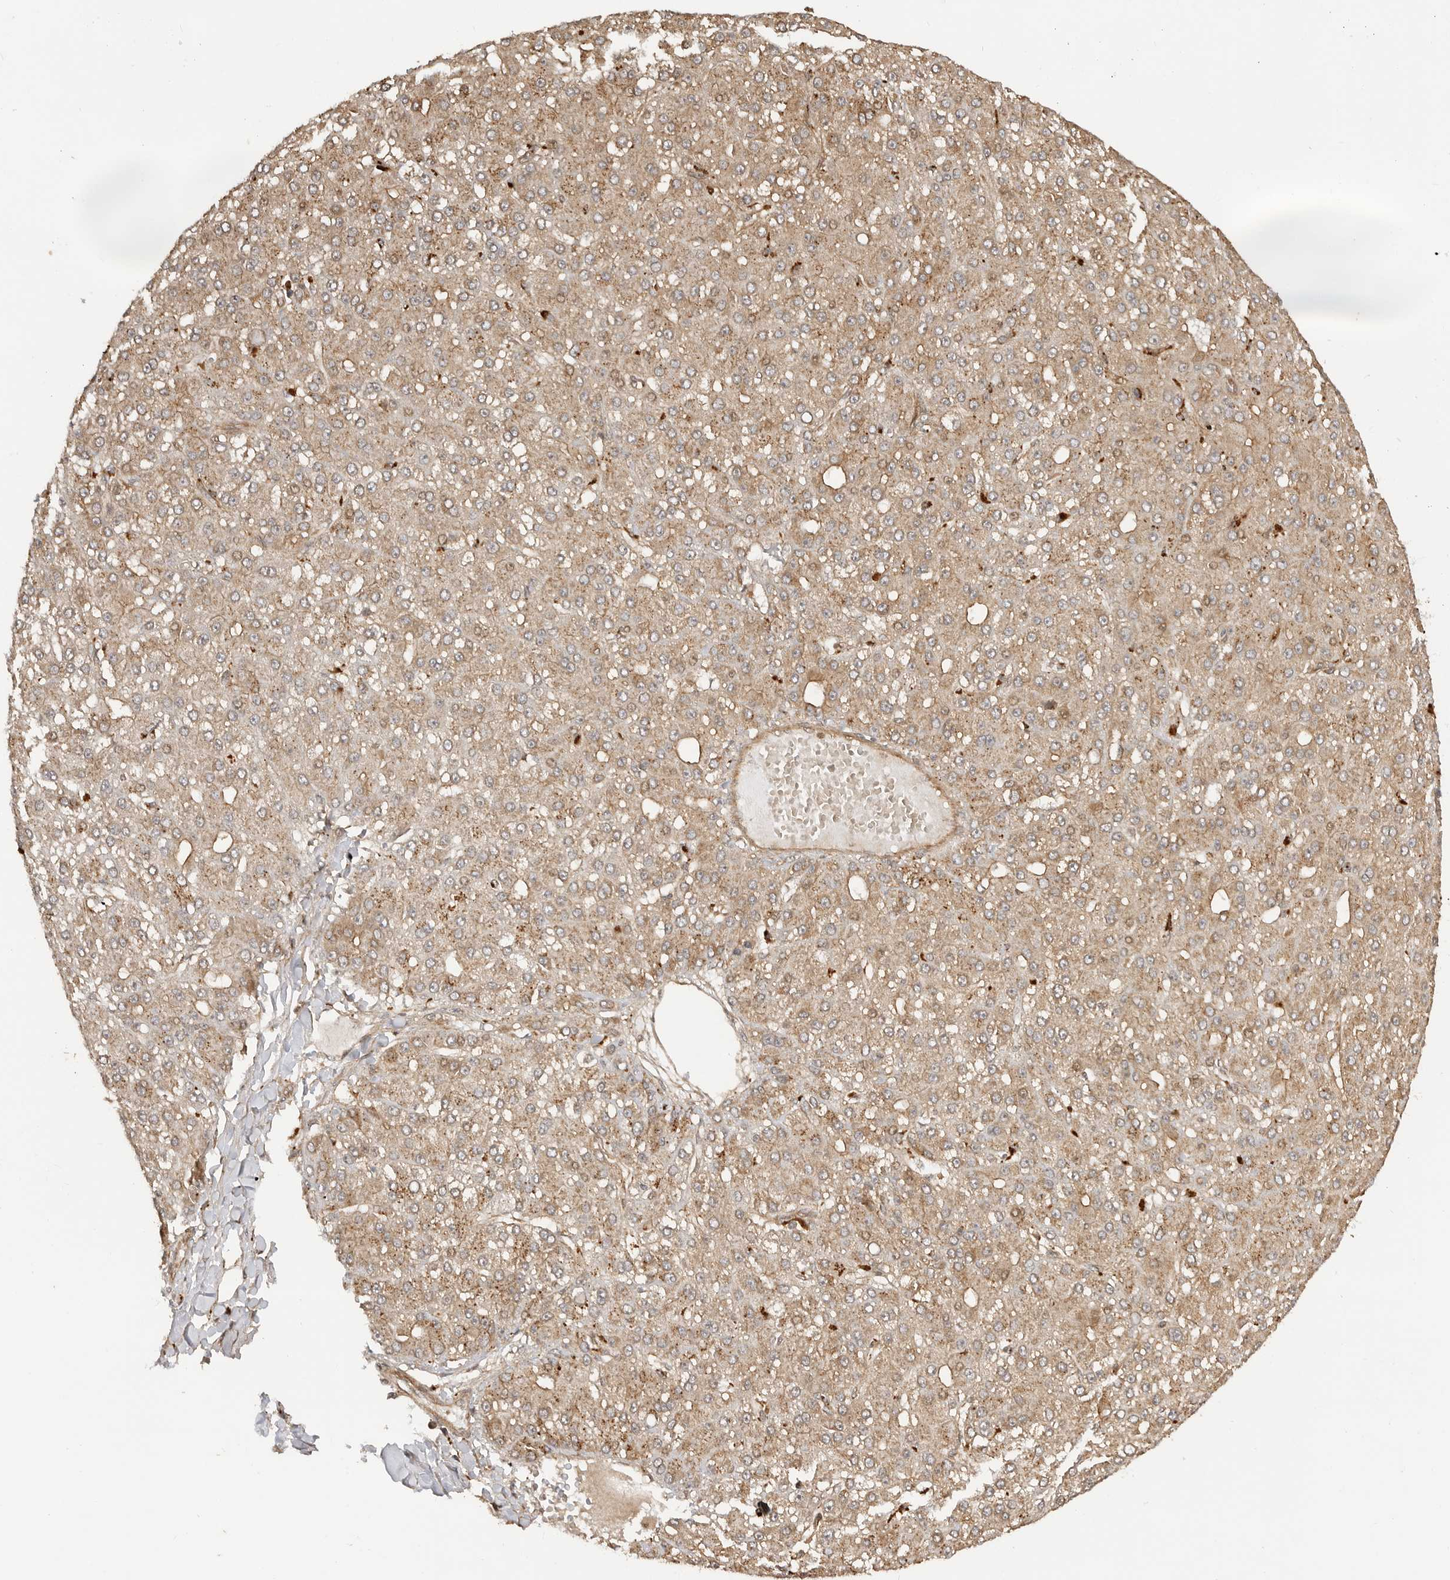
{"staining": {"intensity": "weak", "quantity": ">75%", "location": "cytoplasmic/membranous"}, "tissue": "liver cancer", "cell_type": "Tumor cells", "image_type": "cancer", "snomed": [{"axis": "morphology", "description": "Carcinoma, Hepatocellular, NOS"}, {"axis": "topography", "description": "Liver"}], "caption": "Hepatocellular carcinoma (liver) was stained to show a protein in brown. There is low levels of weak cytoplasmic/membranous expression in about >75% of tumor cells.", "gene": "ADPRS", "patient": {"sex": "male", "age": 67}}